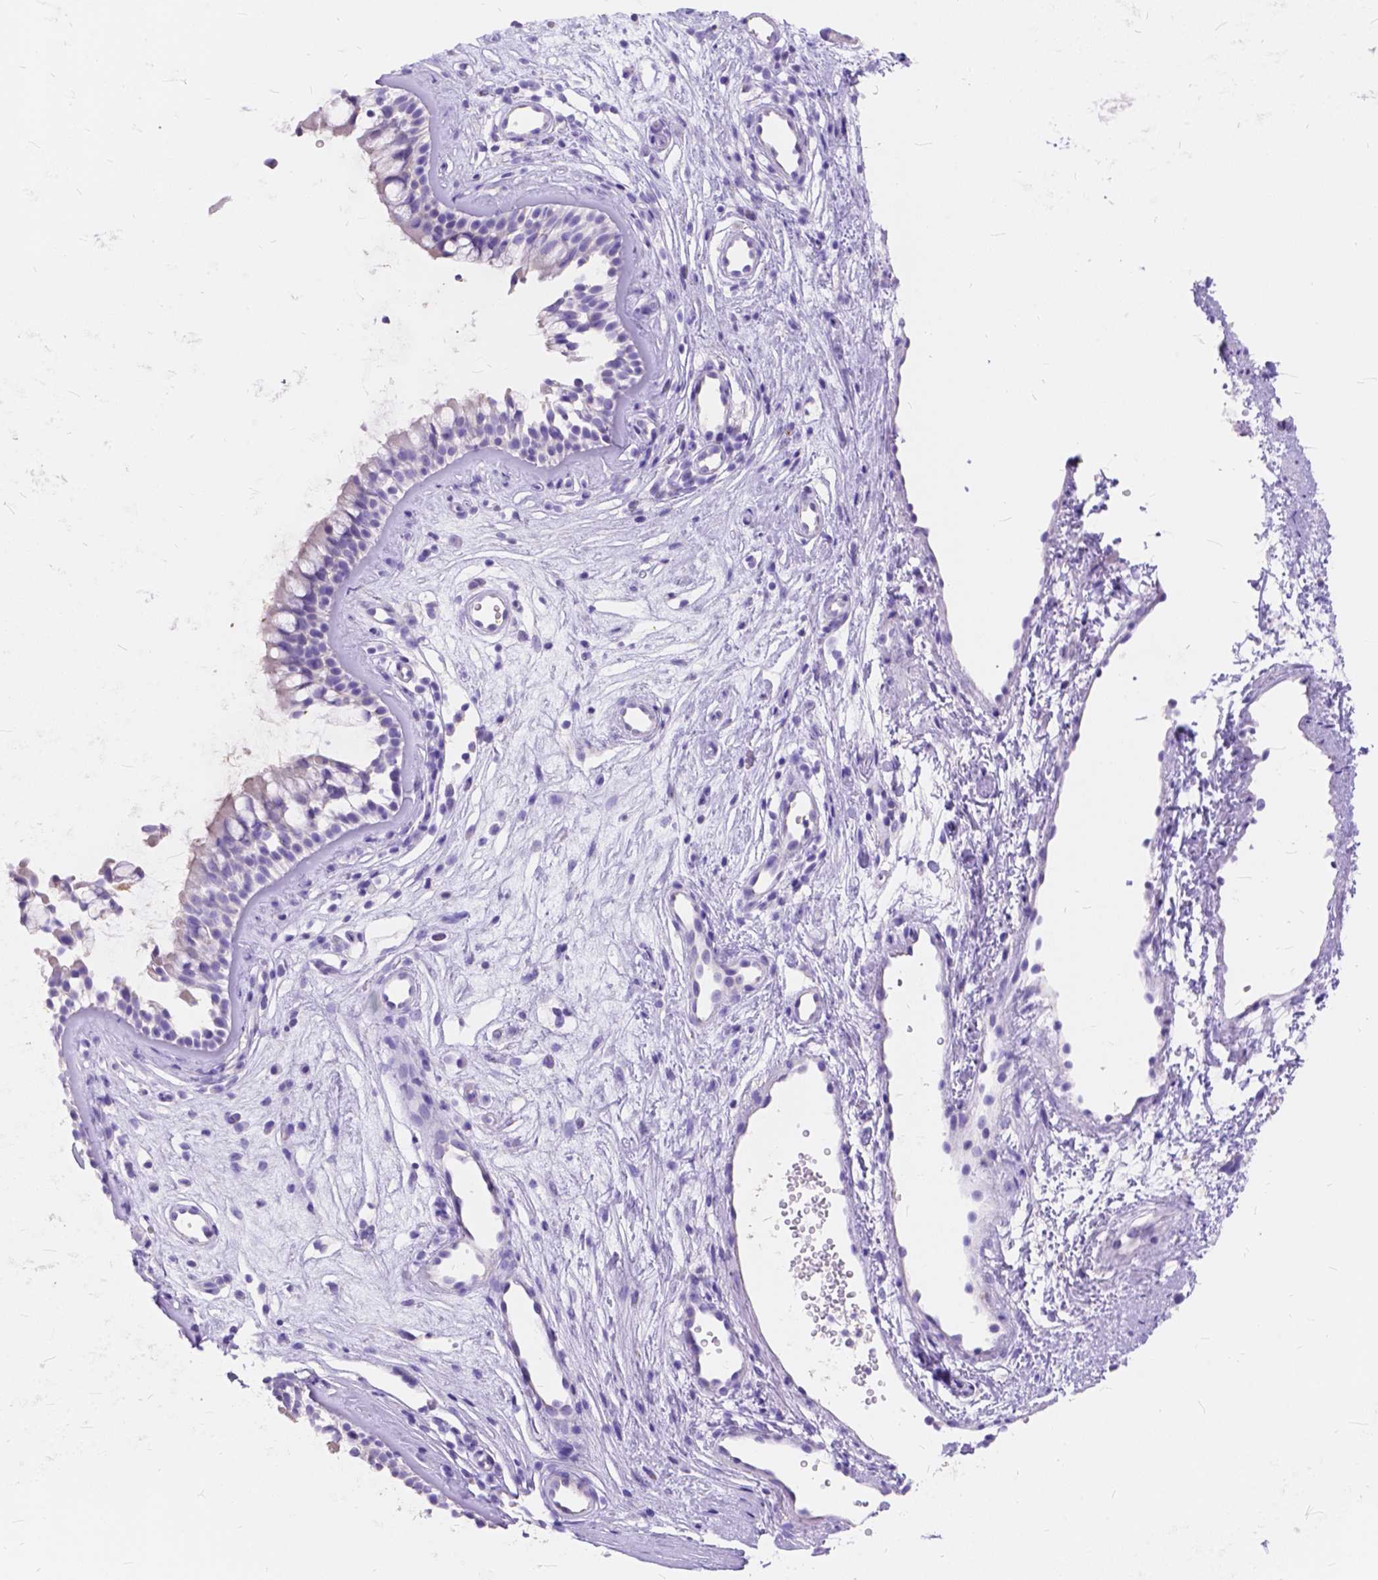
{"staining": {"intensity": "negative", "quantity": "none", "location": "none"}, "tissue": "nasopharynx", "cell_type": "Respiratory epithelial cells", "image_type": "normal", "snomed": [{"axis": "morphology", "description": "Normal tissue, NOS"}, {"axis": "topography", "description": "Nasopharynx"}], "caption": "DAB (3,3'-diaminobenzidine) immunohistochemical staining of benign nasopharynx displays no significant staining in respiratory epithelial cells. The staining is performed using DAB brown chromogen with nuclei counter-stained in using hematoxylin.", "gene": "FOXL2", "patient": {"sex": "male", "age": 32}}